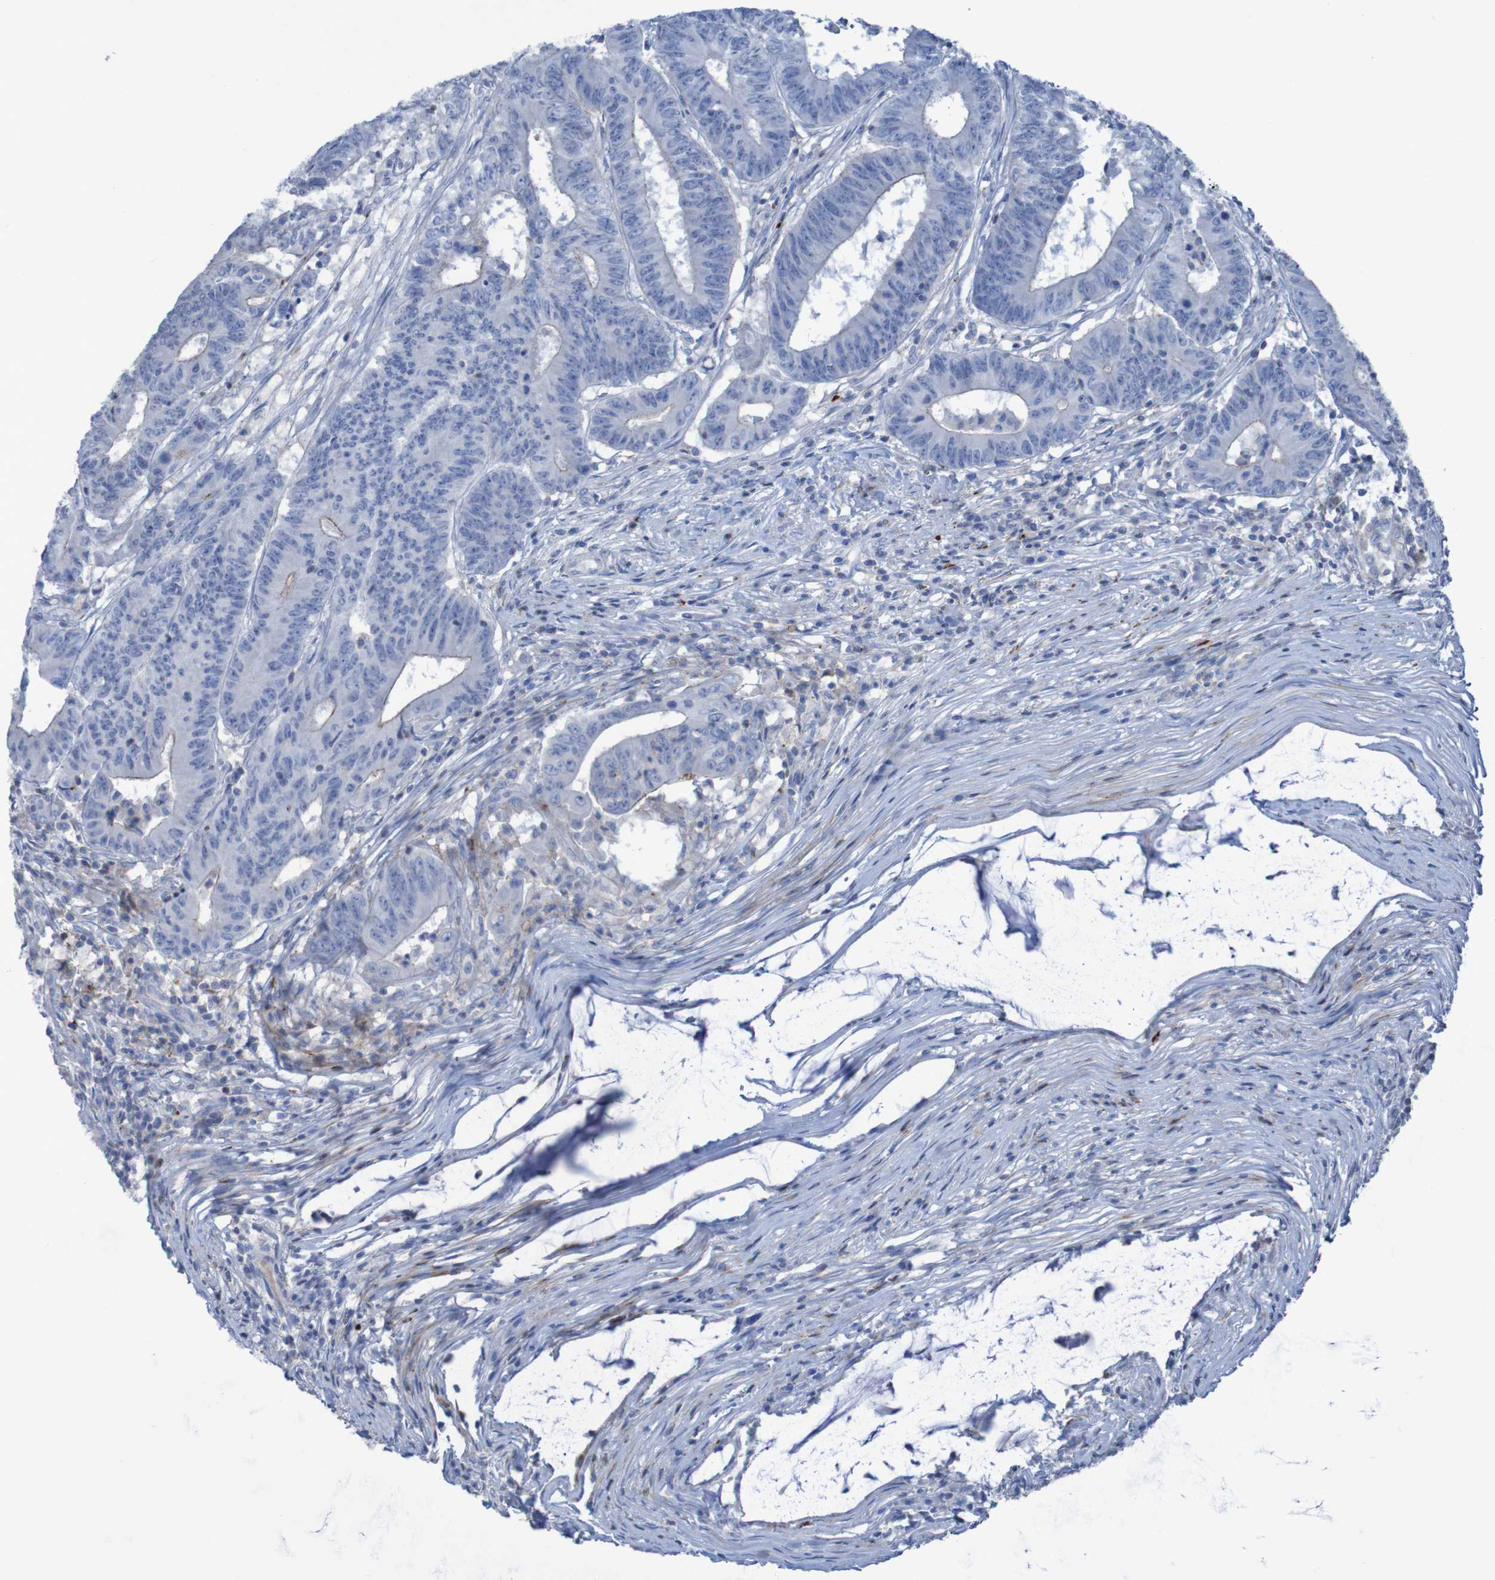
{"staining": {"intensity": "negative", "quantity": "none", "location": "none"}, "tissue": "colorectal cancer", "cell_type": "Tumor cells", "image_type": "cancer", "snomed": [{"axis": "morphology", "description": "Adenocarcinoma, NOS"}, {"axis": "topography", "description": "Colon"}], "caption": "An image of colorectal adenocarcinoma stained for a protein reveals no brown staining in tumor cells.", "gene": "RNF182", "patient": {"sex": "male", "age": 45}}